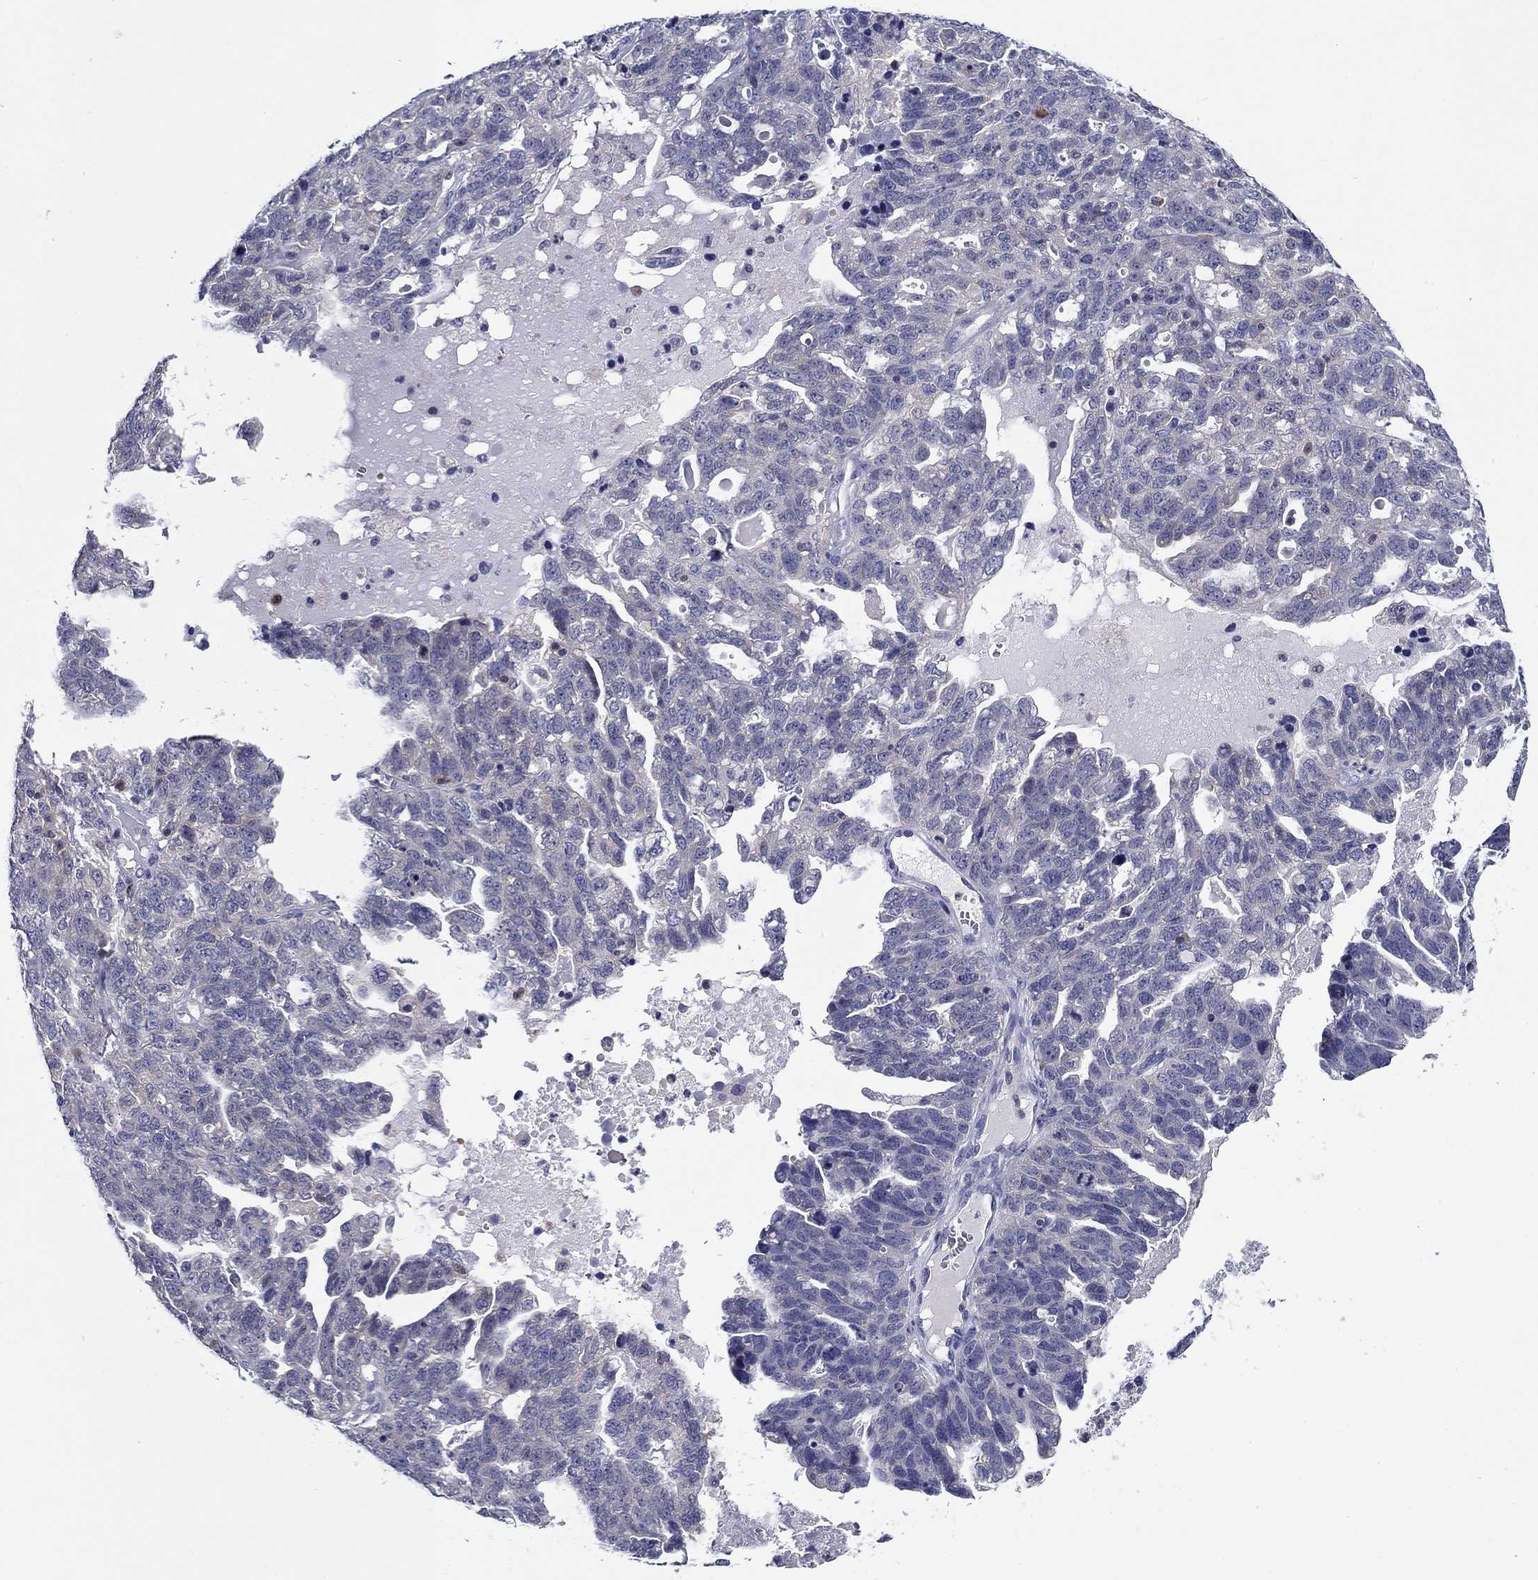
{"staining": {"intensity": "negative", "quantity": "none", "location": "none"}, "tissue": "ovarian cancer", "cell_type": "Tumor cells", "image_type": "cancer", "snomed": [{"axis": "morphology", "description": "Cystadenocarcinoma, serous, NOS"}, {"axis": "topography", "description": "Ovary"}], "caption": "Immunohistochemistry of human ovarian cancer (serous cystadenocarcinoma) displays no positivity in tumor cells.", "gene": "POU2F2", "patient": {"sex": "female", "age": 71}}